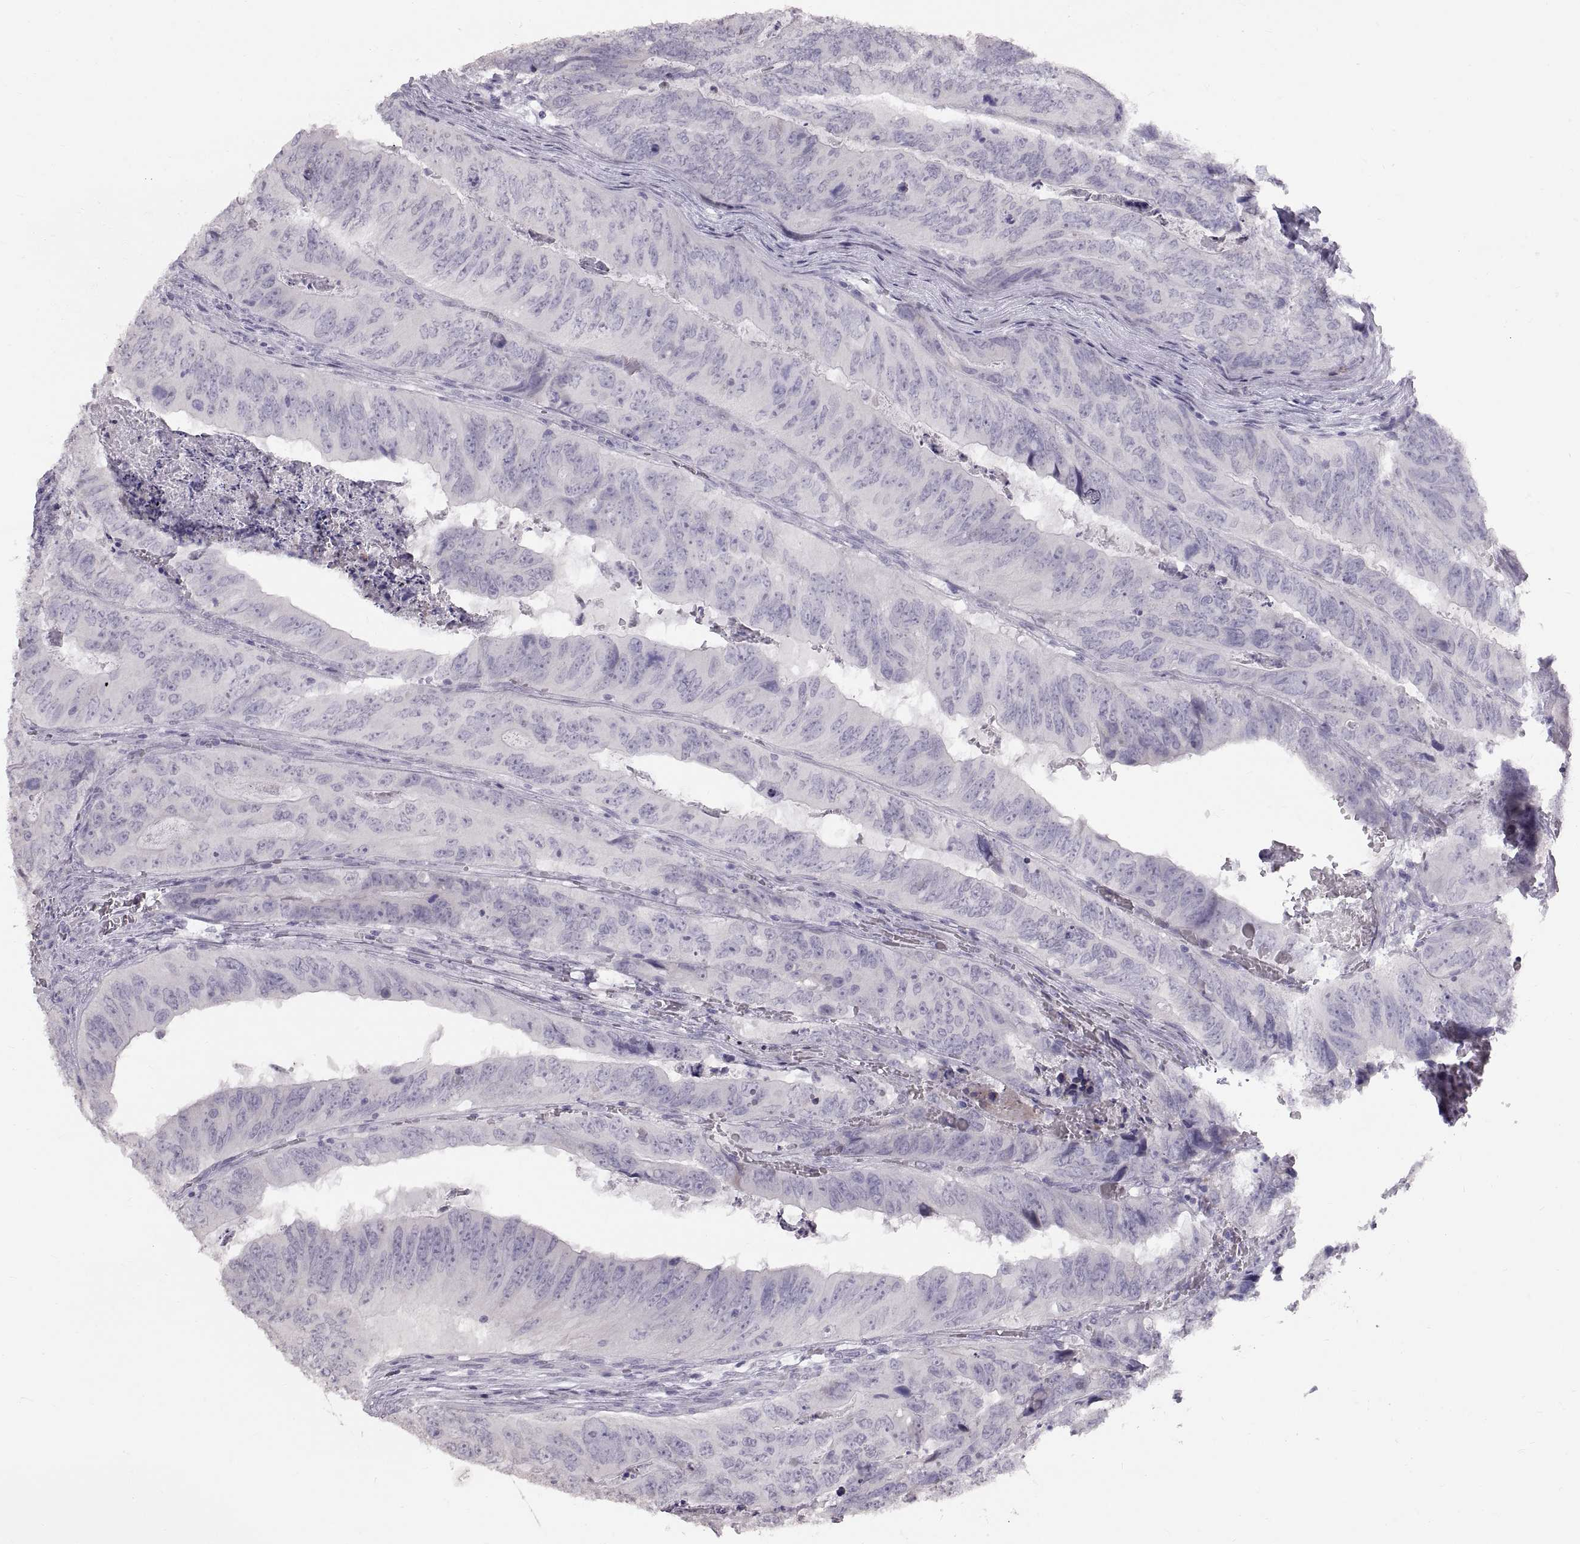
{"staining": {"intensity": "negative", "quantity": "none", "location": "none"}, "tissue": "colorectal cancer", "cell_type": "Tumor cells", "image_type": "cancer", "snomed": [{"axis": "morphology", "description": "Adenocarcinoma, NOS"}, {"axis": "topography", "description": "Colon"}], "caption": "The IHC image has no significant positivity in tumor cells of adenocarcinoma (colorectal) tissue. Brightfield microscopy of immunohistochemistry (IHC) stained with DAB (brown) and hematoxylin (blue), captured at high magnification.", "gene": "SPACDR", "patient": {"sex": "male", "age": 79}}